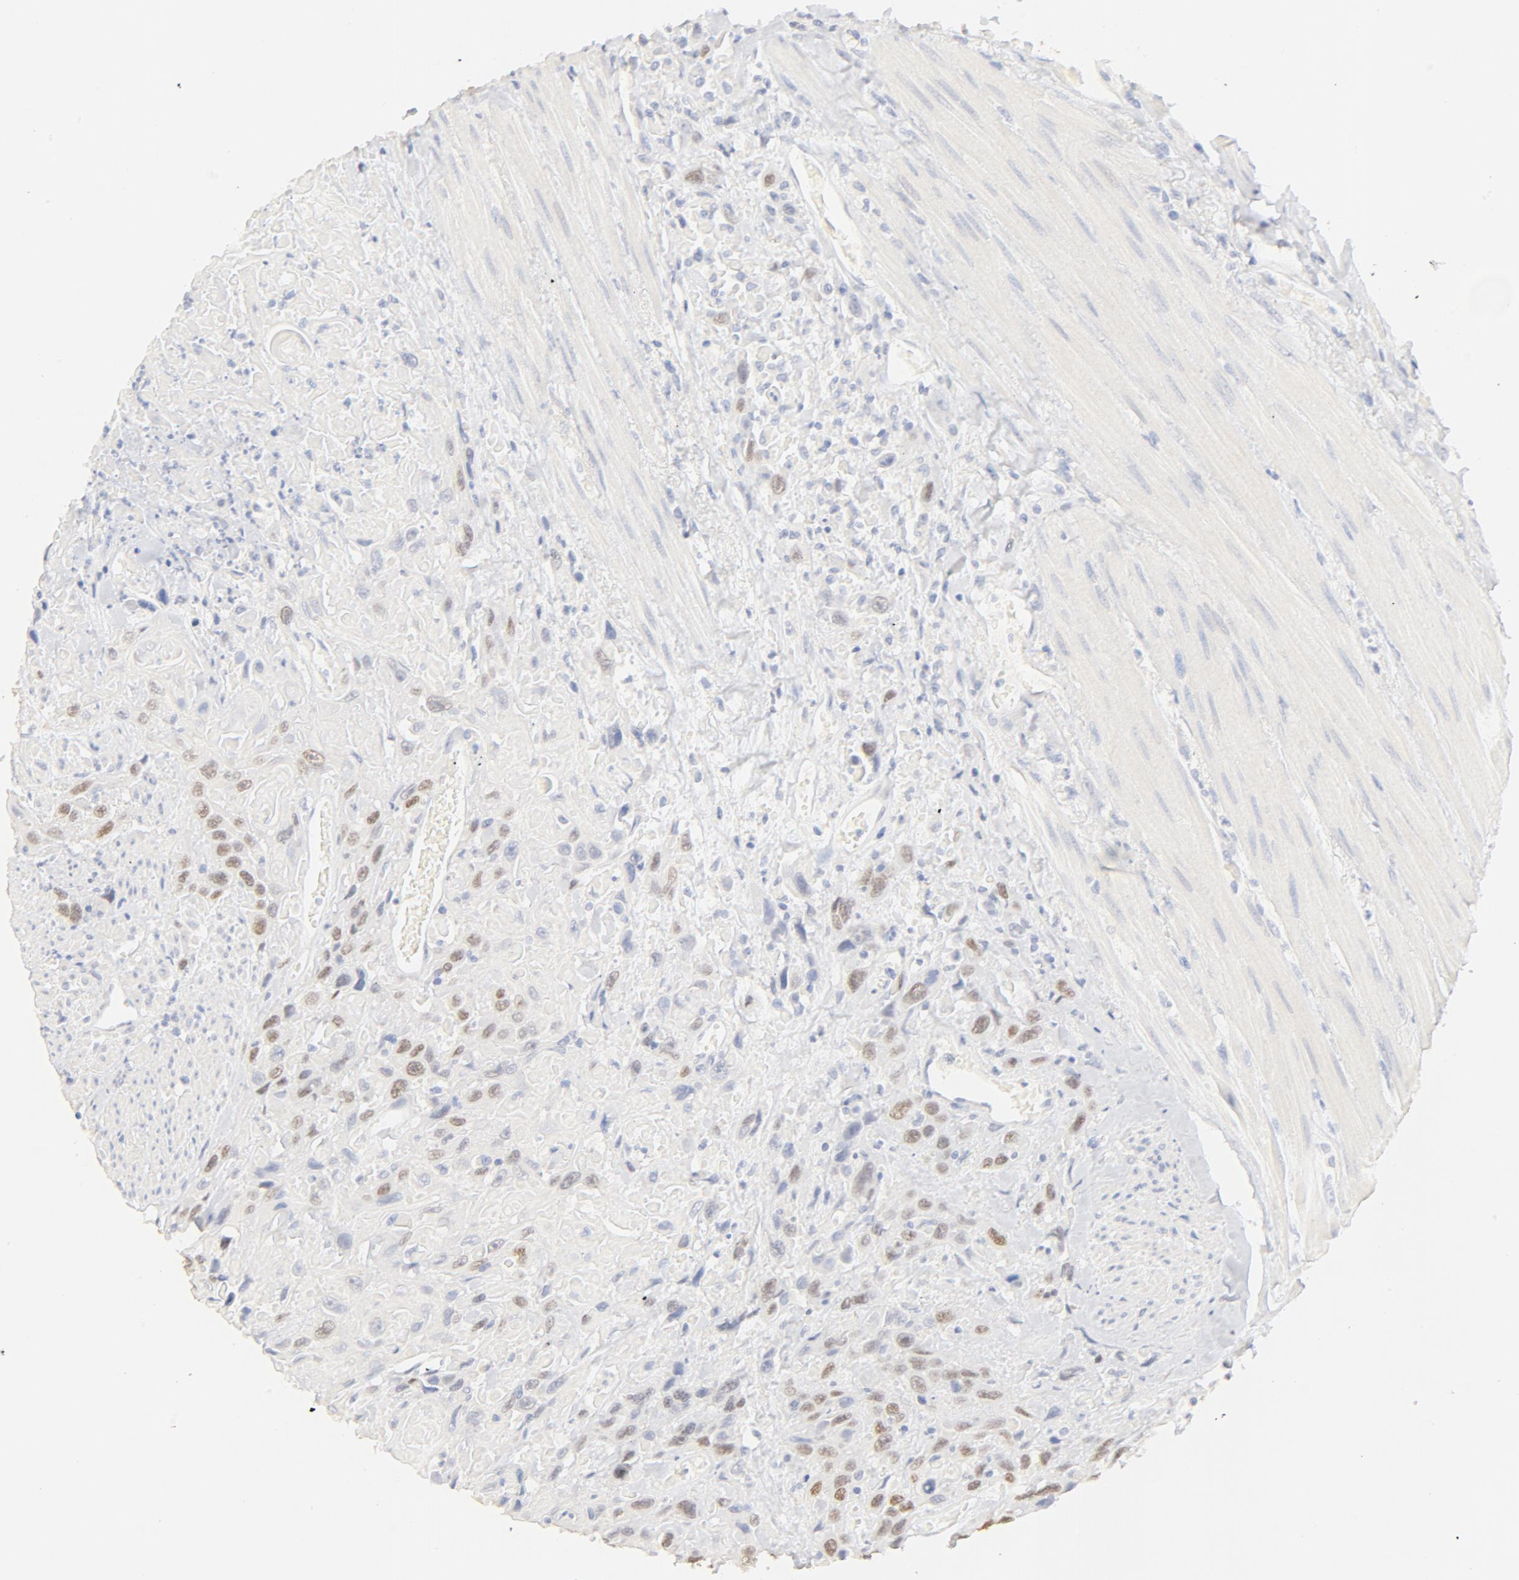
{"staining": {"intensity": "moderate", "quantity": "25%-75%", "location": "nuclear"}, "tissue": "urothelial cancer", "cell_type": "Tumor cells", "image_type": "cancer", "snomed": [{"axis": "morphology", "description": "Urothelial carcinoma, High grade"}, {"axis": "topography", "description": "Urinary bladder"}], "caption": "Immunohistochemistry (IHC) of urothelial carcinoma (high-grade) displays medium levels of moderate nuclear positivity in about 25%-75% of tumor cells. (DAB = brown stain, brightfield microscopy at high magnification).", "gene": "FCGBP", "patient": {"sex": "female", "age": 84}}